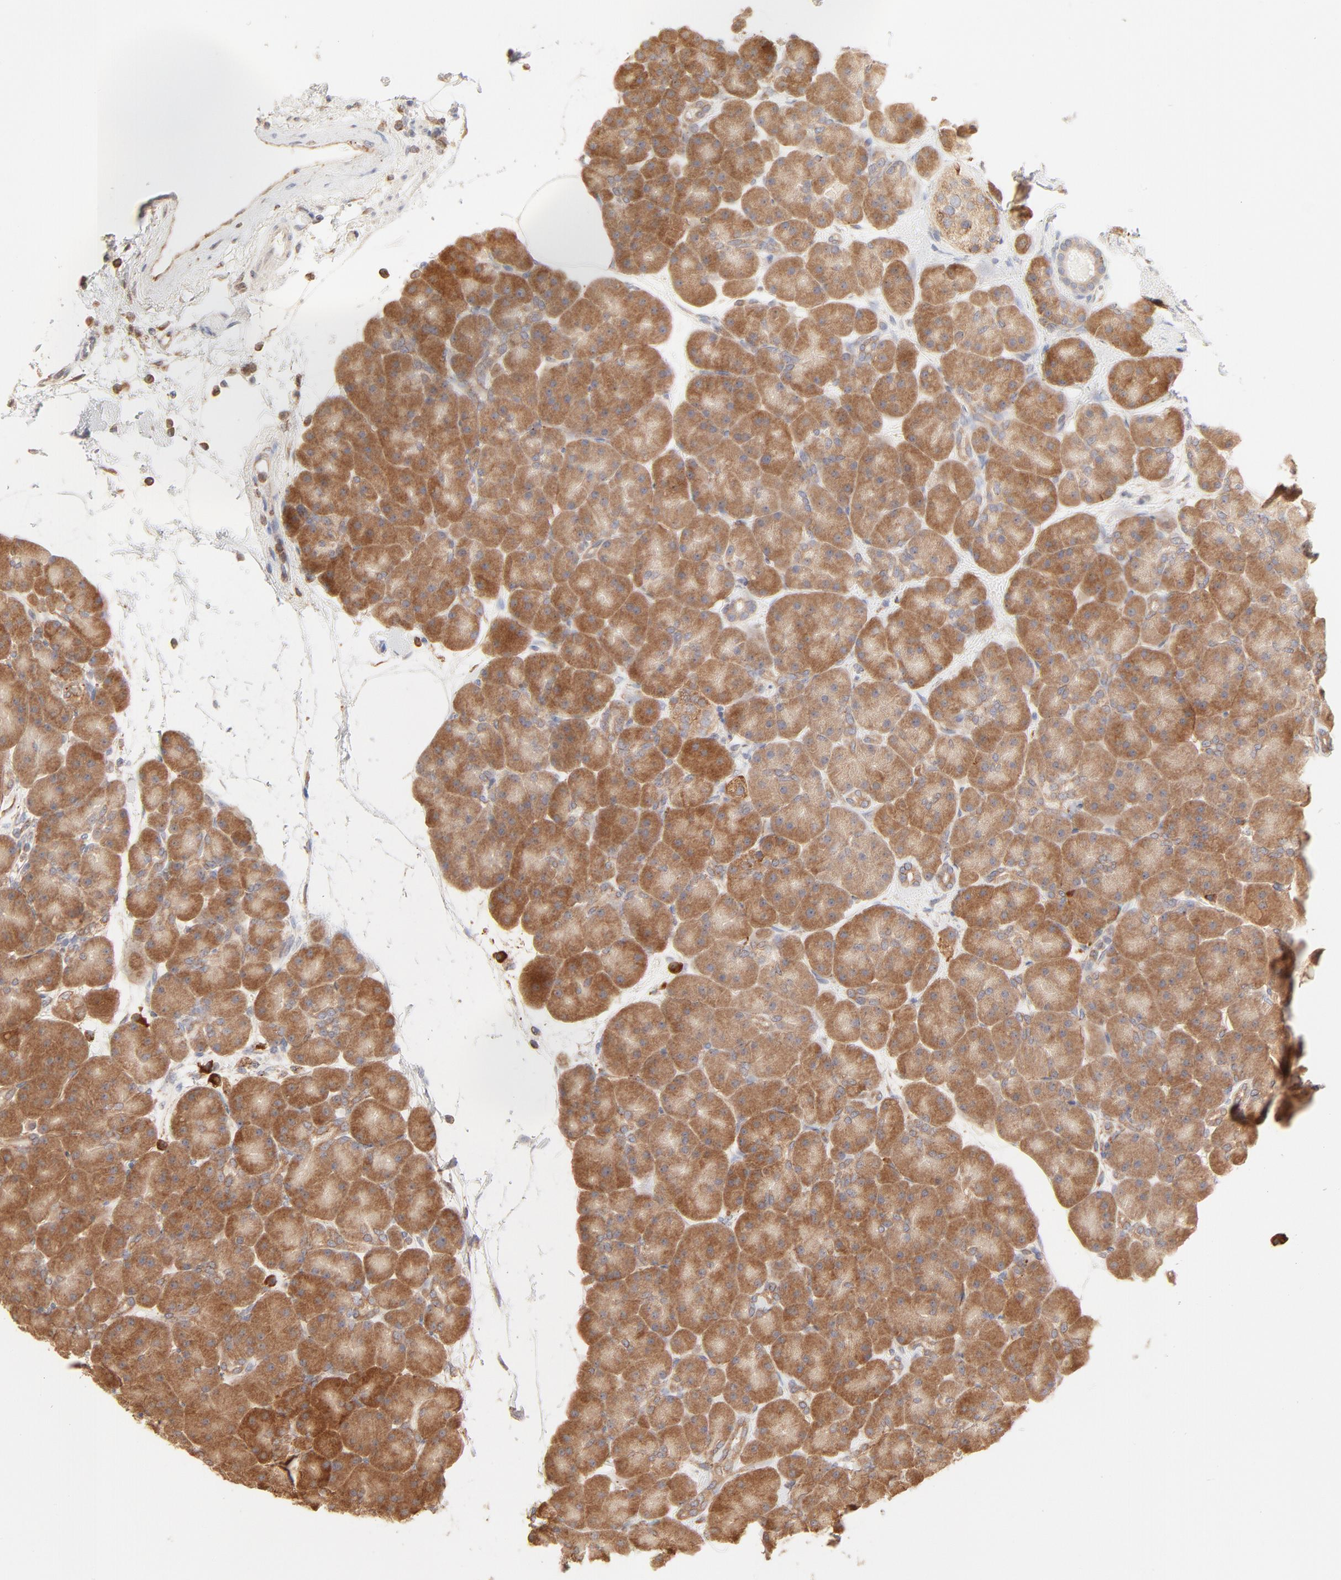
{"staining": {"intensity": "strong", "quantity": ">75%", "location": "cytoplasmic/membranous"}, "tissue": "pancreas", "cell_type": "Exocrine glandular cells", "image_type": "normal", "snomed": [{"axis": "morphology", "description": "Normal tissue, NOS"}, {"axis": "topography", "description": "Pancreas"}], "caption": "Immunohistochemical staining of benign pancreas demonstrates >75% levels of strong cytoplasmic/membranous protein expression in approximately >75% of exocrine glandular cells. The protein of interest is shown in brown color, while the nuclei are stained blue.", "gene": "PARP12", "patient": {"sex": "male", "age": 66}}